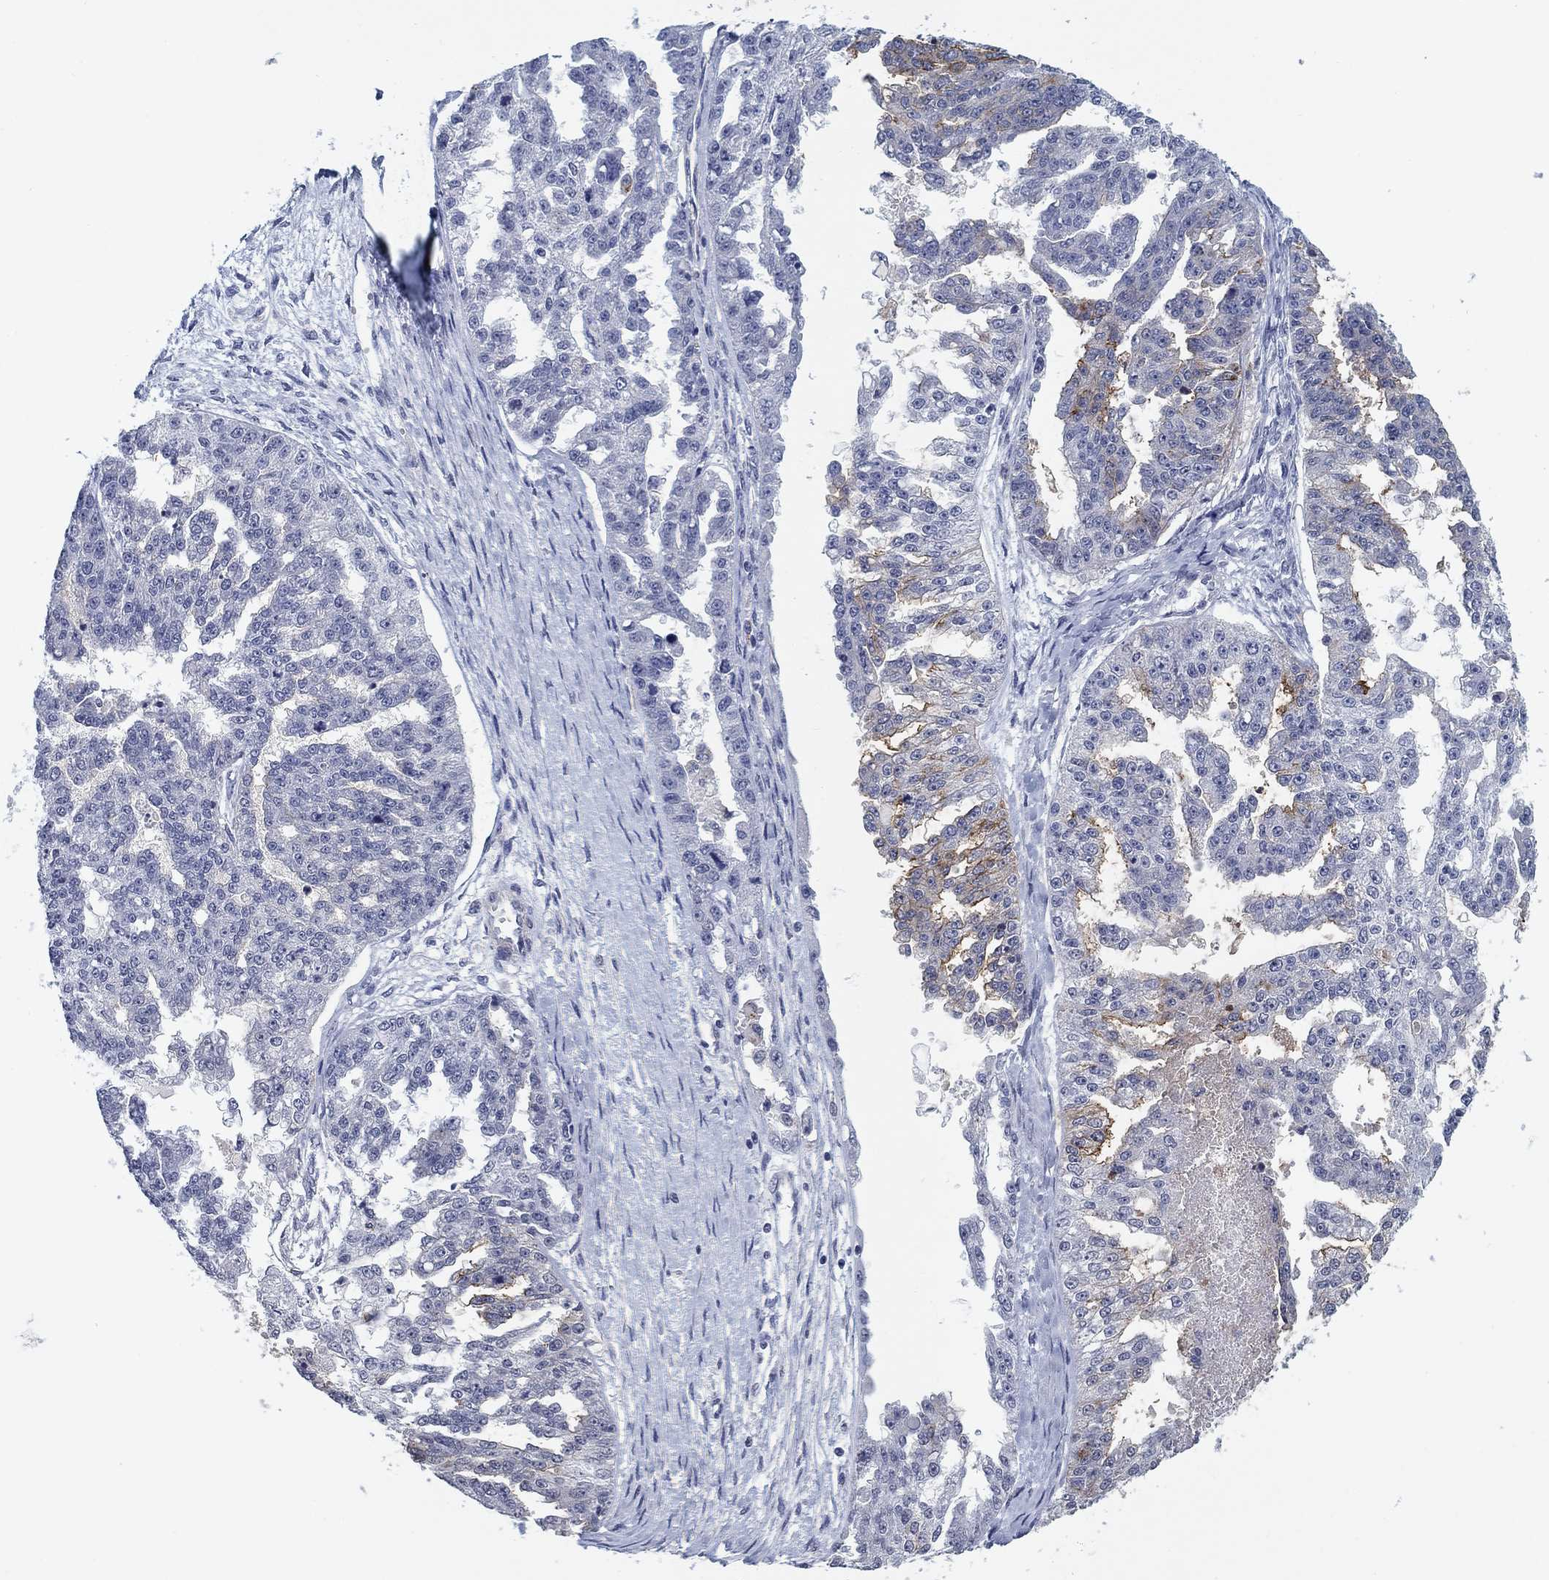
{"staining": {"intensity": "moderate", "quantity": "<25%", "location": "cytoplasmic/membranous"}, "tissue": "ovarian cancer", "cell_type": "Tumor cells", "image_type": "cancer", "snomed": [{"axis": "morphology", "description": "Cystadenocarcinoma, serous, NOS"}, {"axis": "topography", "description": "Ovary"}], "caption": "Moderate cytoplasmic/membranous staining for a protein is seen in about <25% of tumor cells of ovarian cancer (serous cystadenocarcinoma) using immunohistochemistry.", "gene": "OTUB2", "patient": {"sex": "female", "age": 58}}